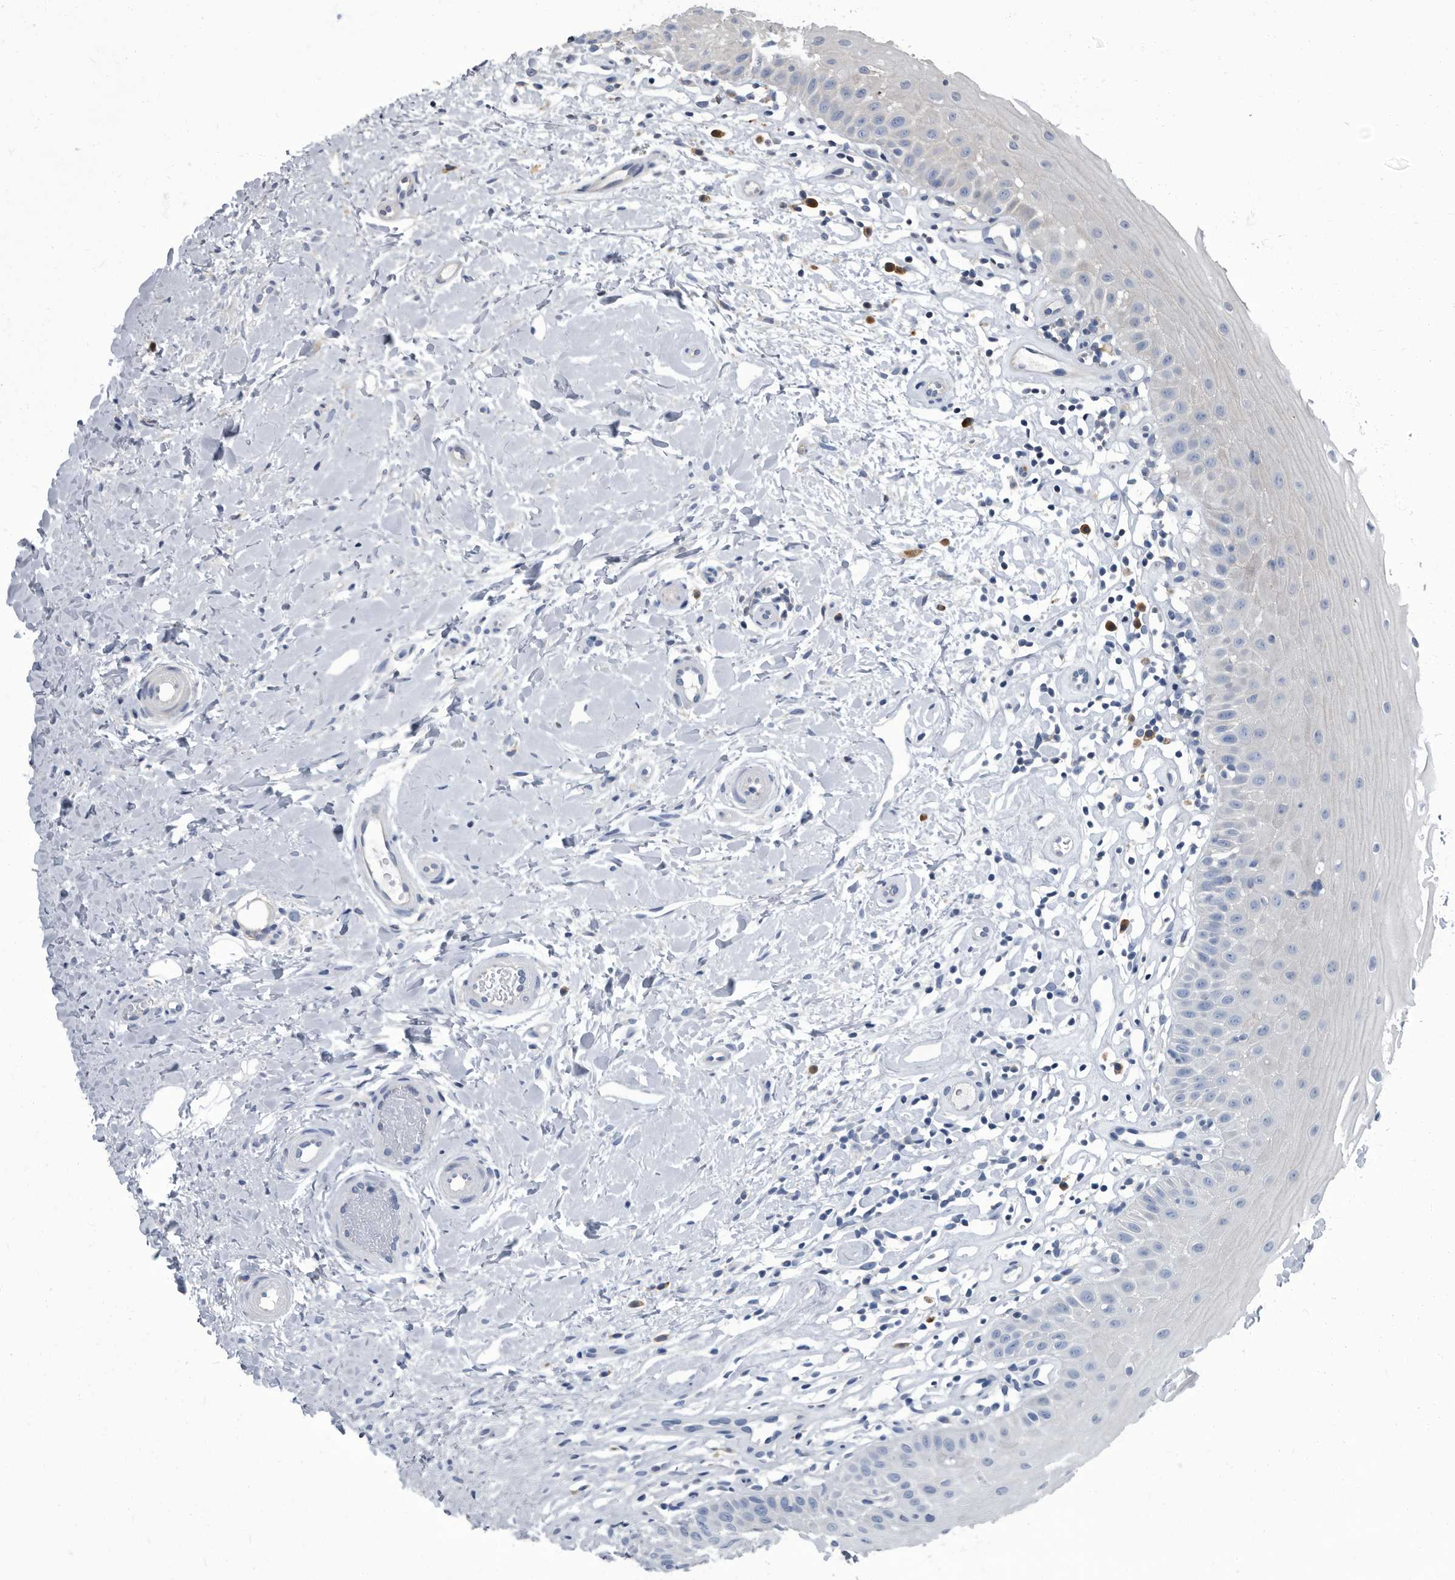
{"staining": {"intensity": "moderate", "quantity": "25%-75%", "location": "cytoplasmic/membranous"}, "tissue": "oral mucosa", "cell_type": "Squamous epithelial cells", "image_type": "normal", "snomed": [{"axis": "morphology", "description": "Normal tissue, NOS"}, {"axis": "topography", "description": "Oral tissue"}], "caption": "Brown immunohistochemical staining in benign oral mucosa reveals moderate cytoplasmic/membranous positivity in approximately 25%-75% of squamous epithelial cells.", "gene": "CDV3", "patient": {"sex": "female", "age": 56}}